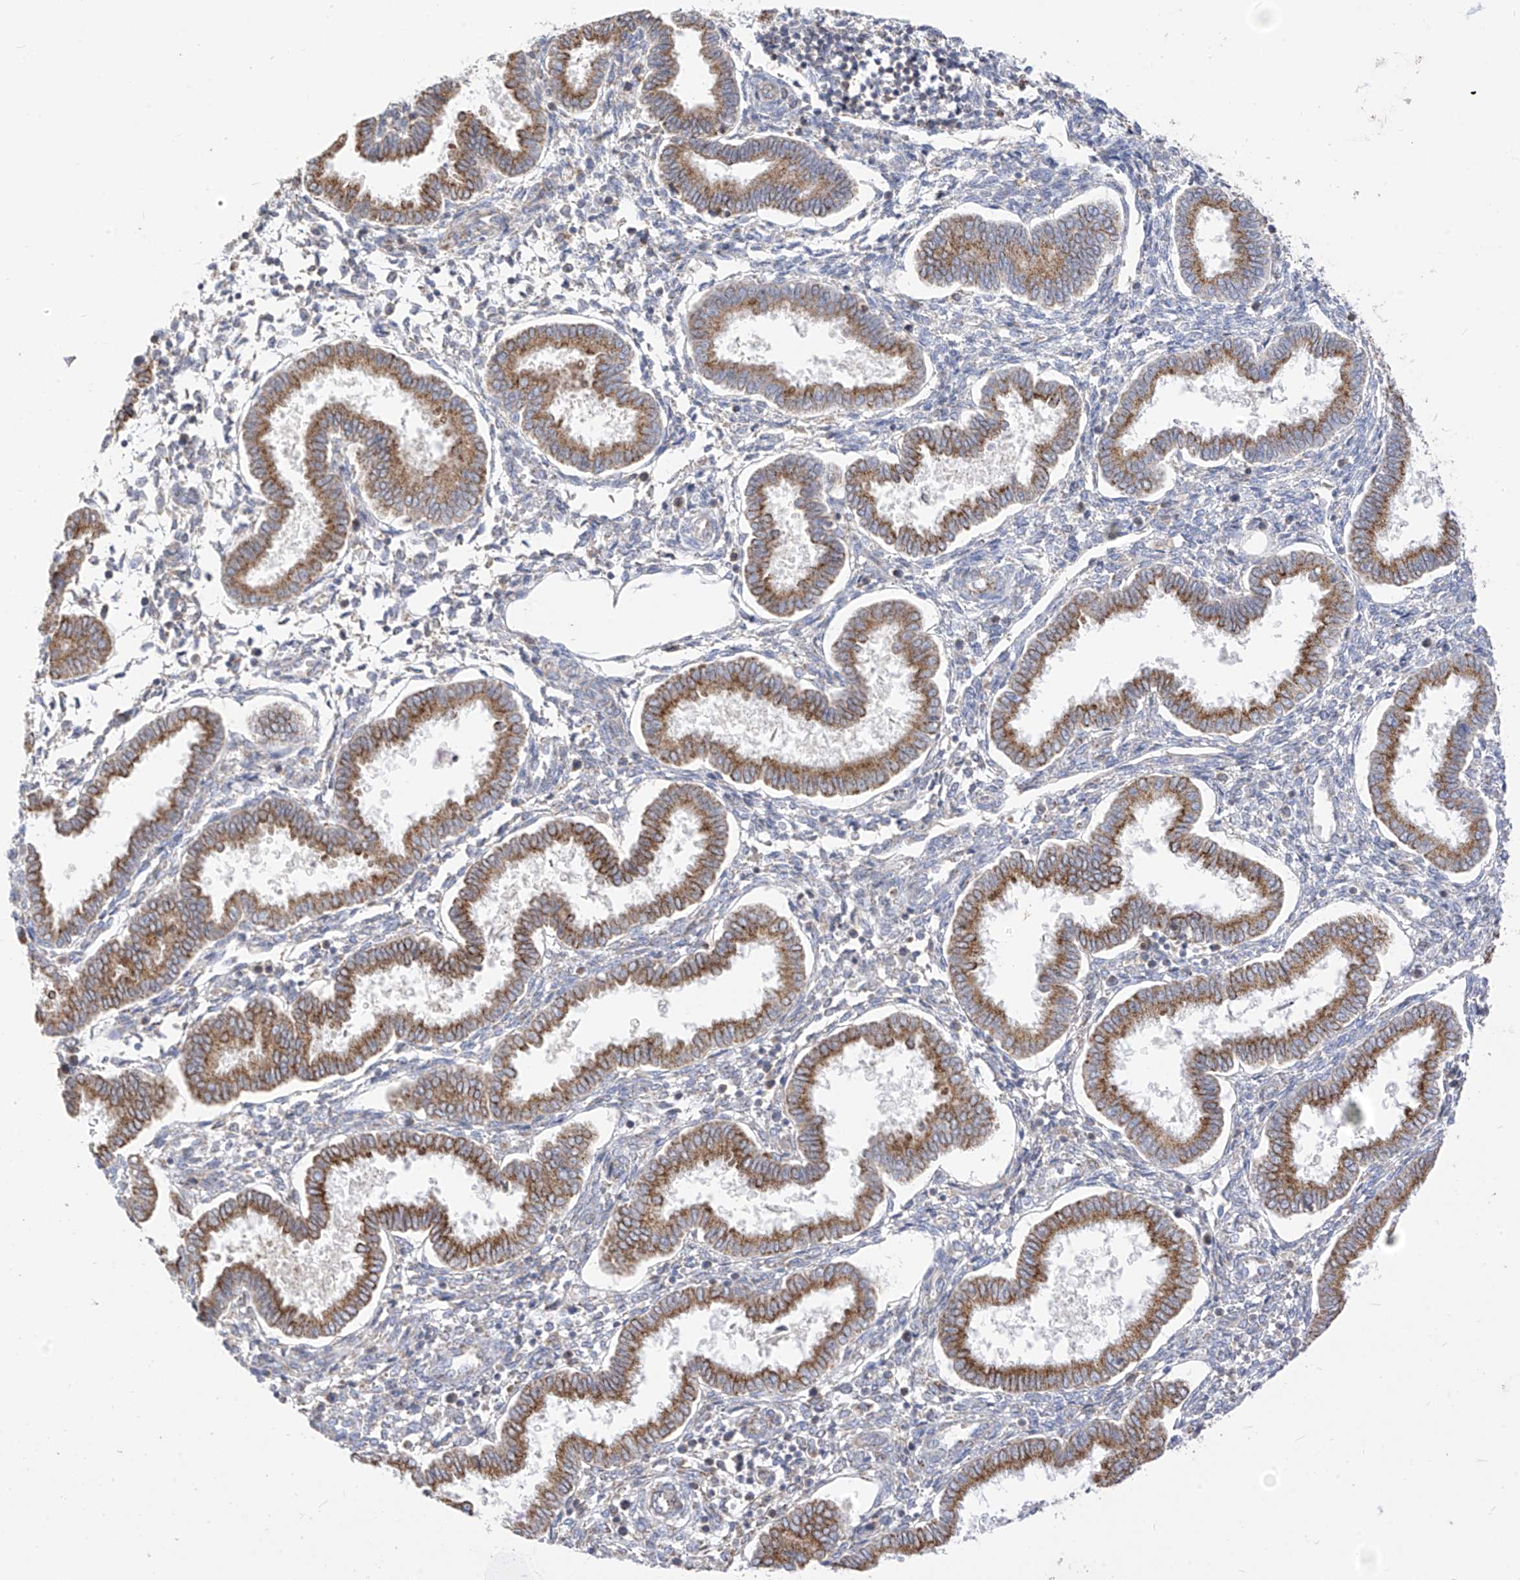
{"staining": {"intensity": "negative", "quantity": "none", "location": "none"}, "tissue": "endometrium", "cell_type": "Cells in endometrial stroma", "image_type": "normal", "snomed": [{"axis": "morphology", "description": "Normal tissue, NOS"}, {"axis": "topography", "description": "Endometrium"}], "caption": "Immunohistochemistry (IHC) histopathology image of unremarkable endometrium: endometrium stained with DAB (3,3'-diaminobenzidine) exhibits no significant protein expression in cells in endometrial stroma. (DAB (3,3'-diaminobenzidine) immunohistochemistry, high magnification).", "gene": "RASA2", "patient": {"sex": "female", "age": 24}}